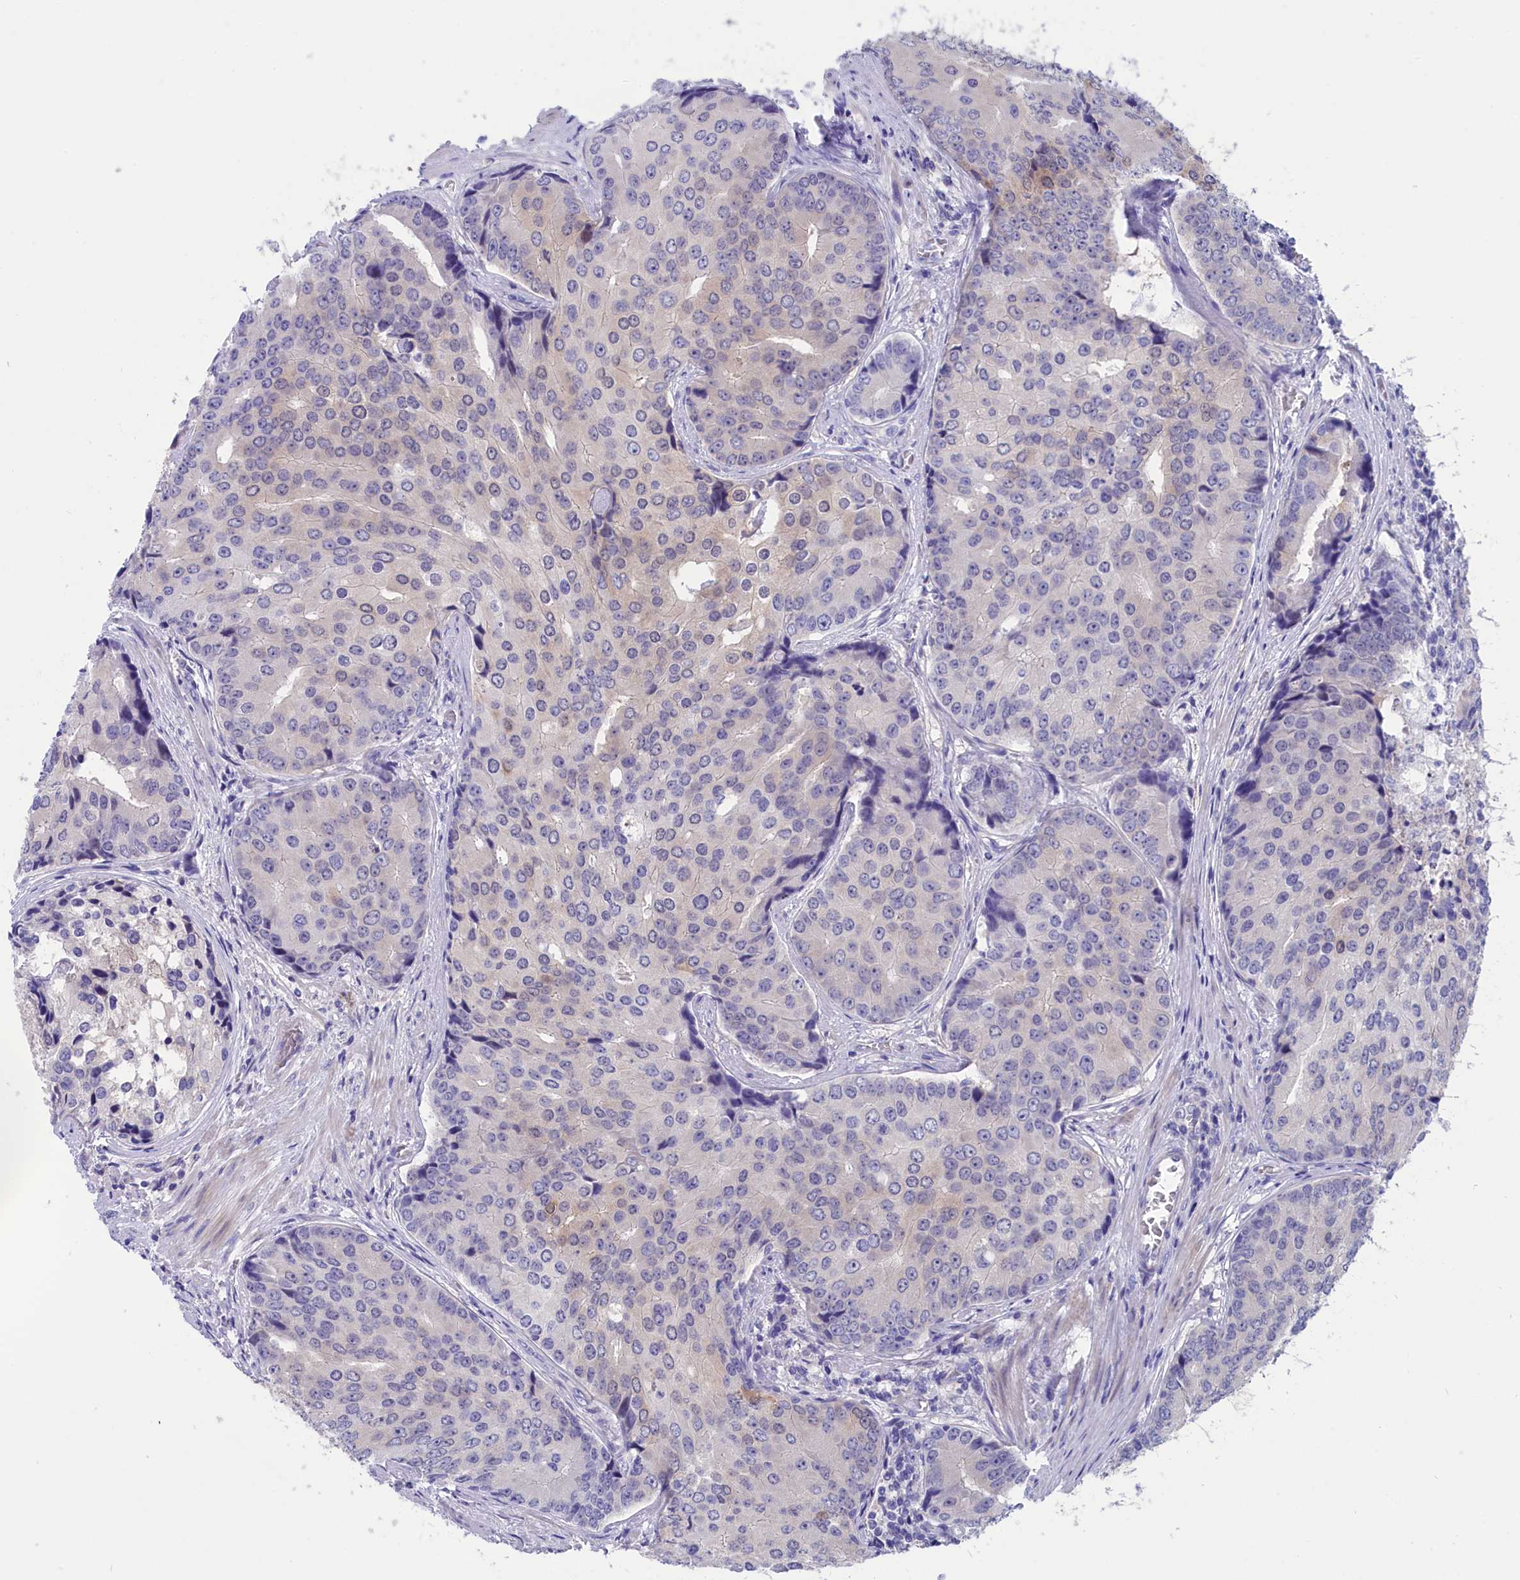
{"staining": {"intensity": "moderate", "quantity": "<25%", "location": "cytoplasmic/membranous,nuclear"}, "tissue": "prostate cancer", "cell_type": "Tumor cells", "image_type": "cancer", "snomed": [{"axis": "morphology", "description": "Adenocarcinoma, High grade"}, {"axis": "topography", "description": "Prostate"}], "caption": "A low amount of moderate cytoplasmic/membranous and nuclear staining is present in about <25% of tumor cells in prostate cancer tissue.", "gene": "VPS35L", "patient": {"sex": "male", "age": 62}}